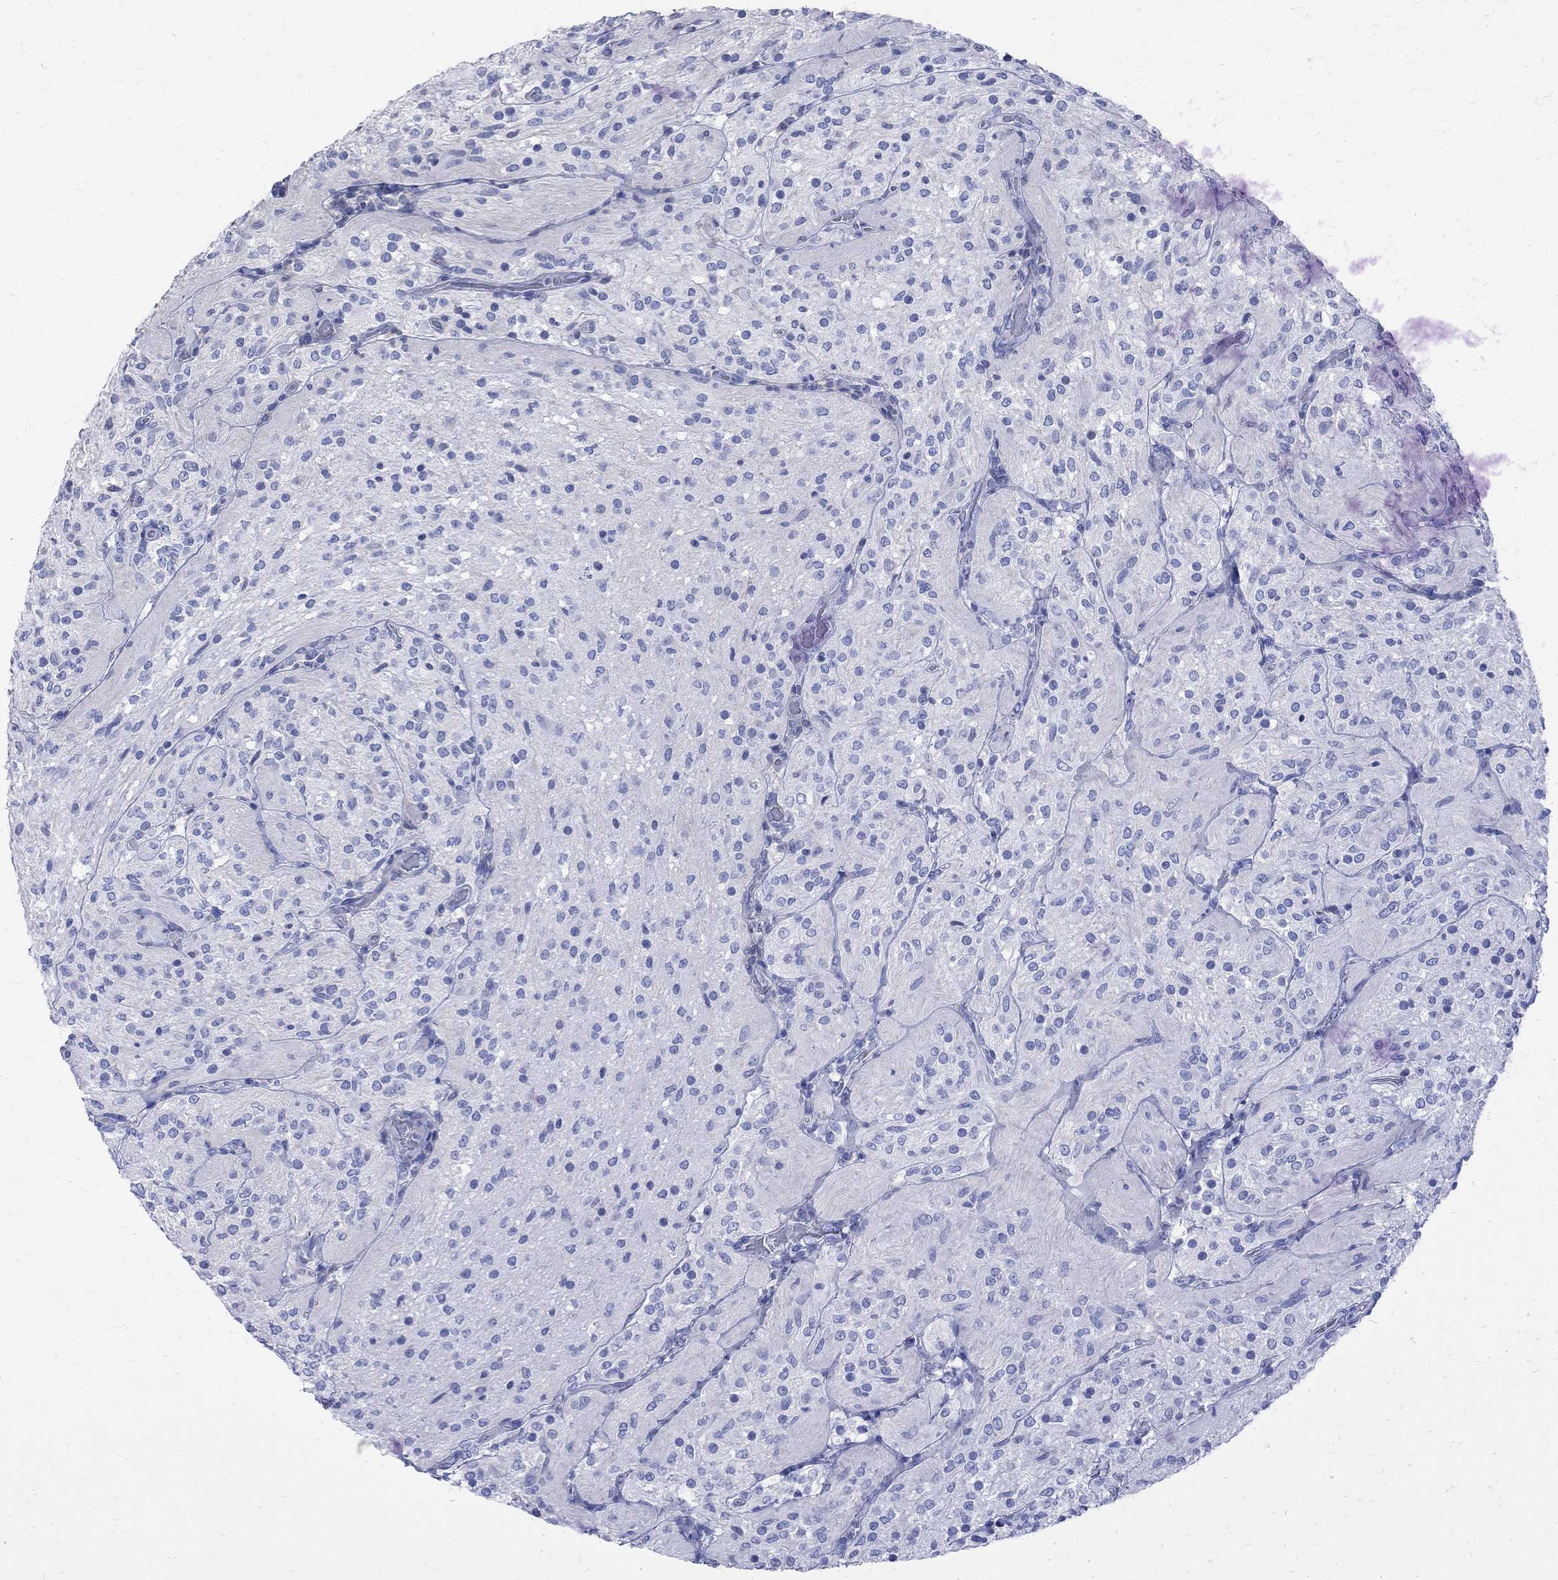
{"staining": {"intensity": "negative", "quantity": "none", "location": "none"}, "tissue": "glioma", "cell_type": "Tumor cells", "image_type": "cancer", "snomed": [{"axis": "morphology", "description": "Glioma, malignant, Low grade"}, {"axis": "topography", "description": "Brain"}], "caption": "Tumor cells show no significant staining in glioma.", "gene": "MAGEB6", "patient": {"sex": "male", "age": 3}}